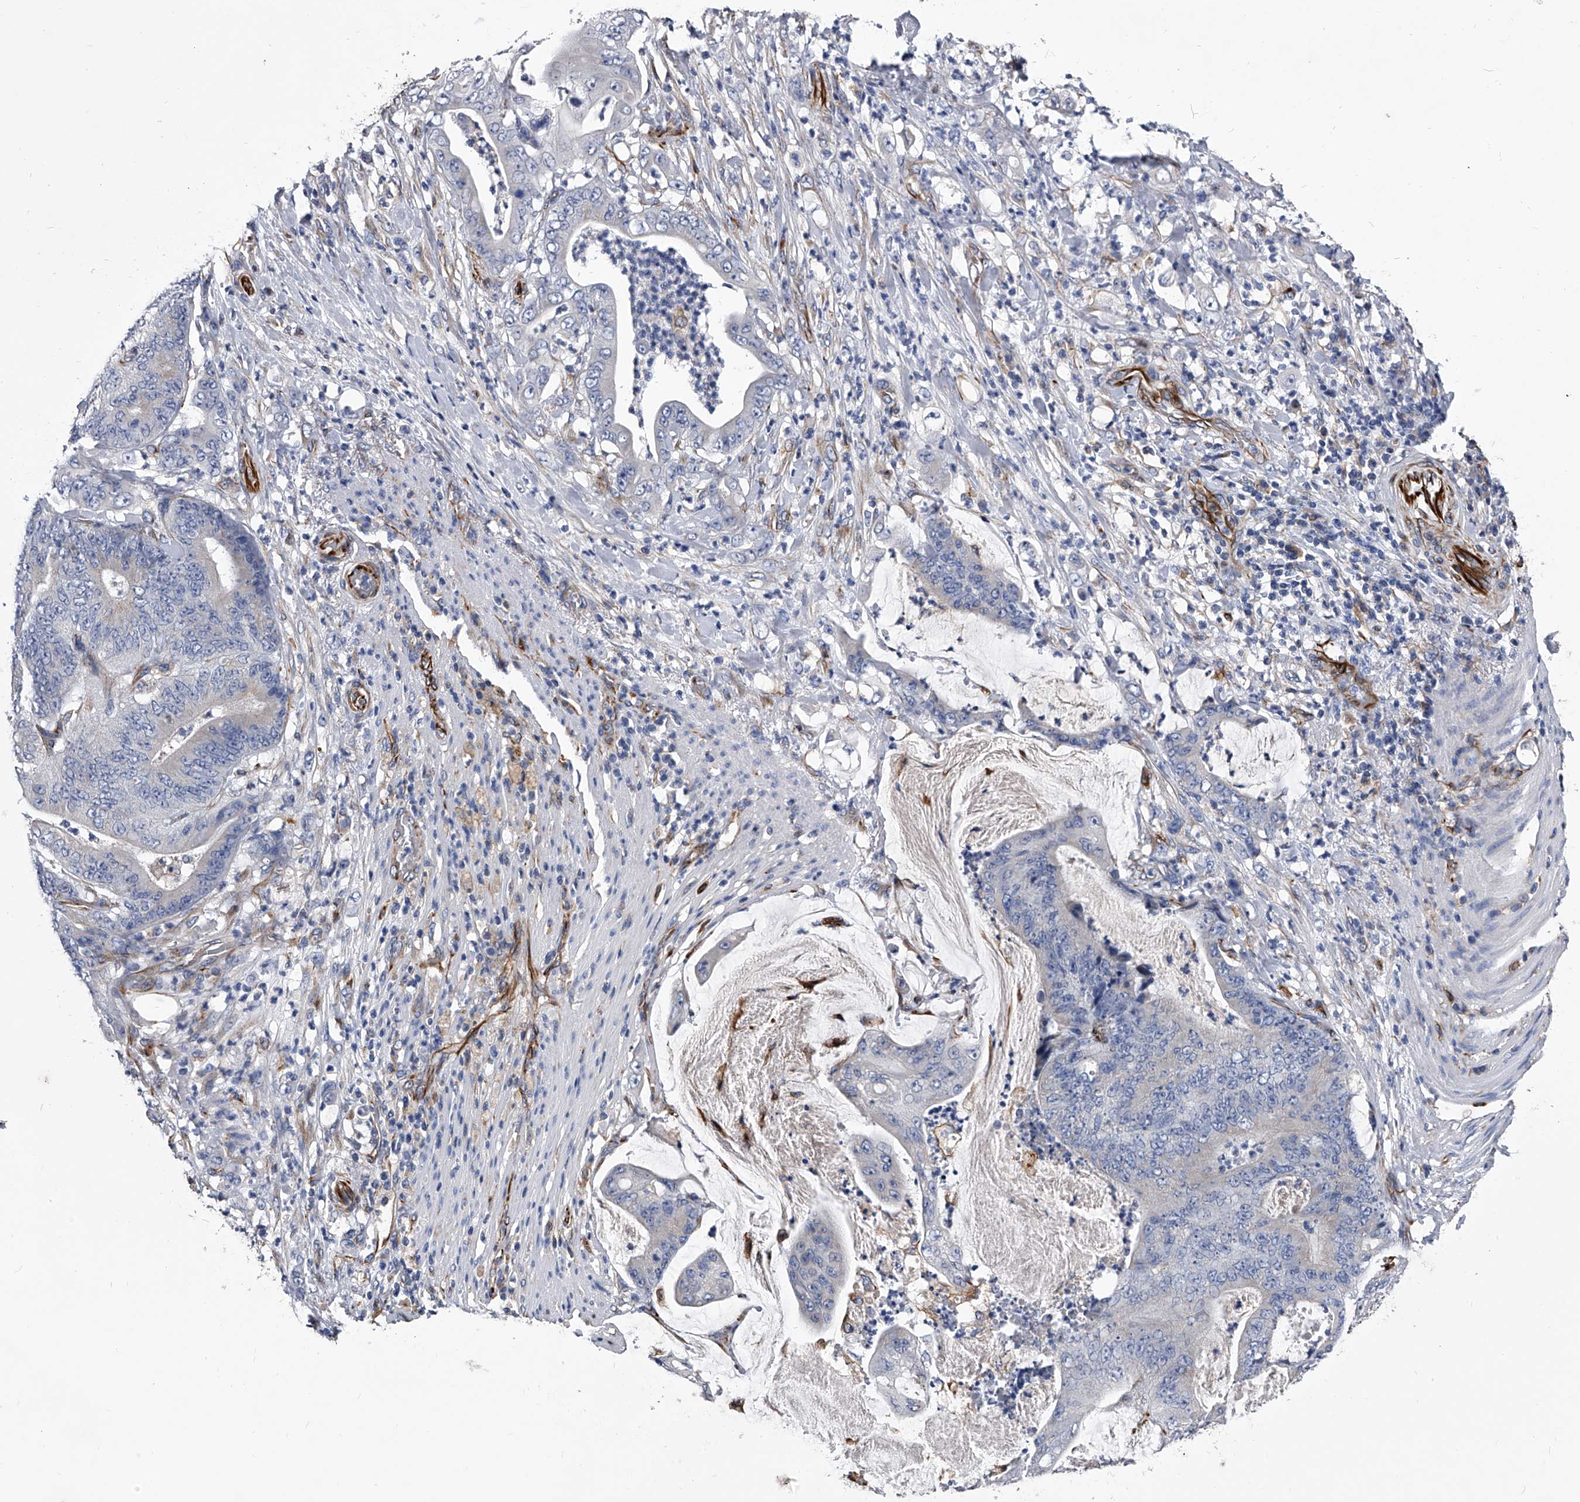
{"staining": {"intensity": "negative", "quantity": "none", "location": "none"}, "tissue": "stomach cancer", "cell_type": "Tumor cells", "image_type": "cancer", "snomed": [{"axis": "morphology", "description": "Adenocarcinoma, NOS"}, {"axis": "topography", "description": "Stomach"}], "caption": "DAB immunohistochemical staining of human stomach adenocarcinoma exhibits no significant staining in tumor cells.", "gene": "EFCAB7", "patient": {"sex": "female", "age": 73}}